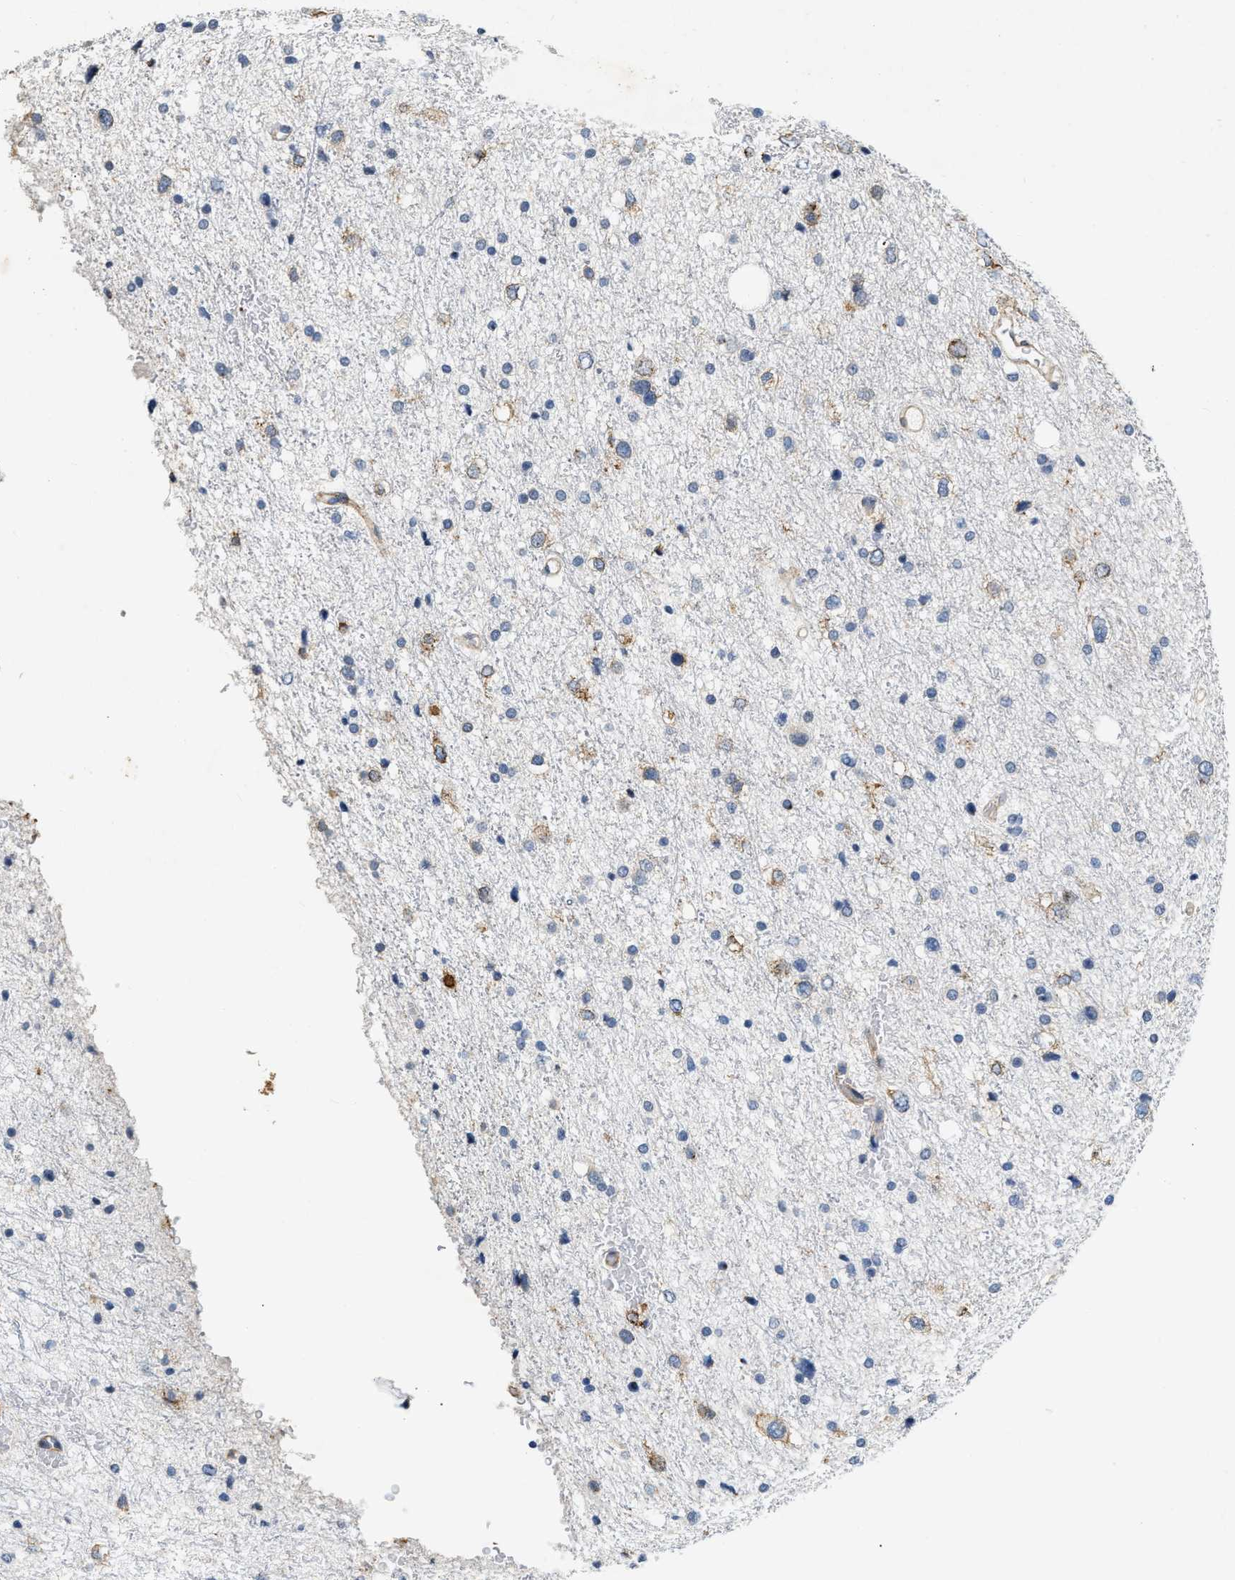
{"staining": {"intensity": "negative", "quantity": "none", "location": "none"}, "tissue": "glioma", "cell_type": "Tumor cells", "image_type": "cancer", "snomed": [{"axis": "morphology", "description": "Glioma, malignant, Low grade"}, {"axis": "topography", "description": "Brain"}], "caption": "Immunohistochemistry (IHC) histopathology image of neoplastic tissue: low-grade glioma (malignant) stained with DAB reveals no significant protein expression in tumor cells.", "gene": "PDGFRA", "patient": {"sex": "female", "age": 37}}